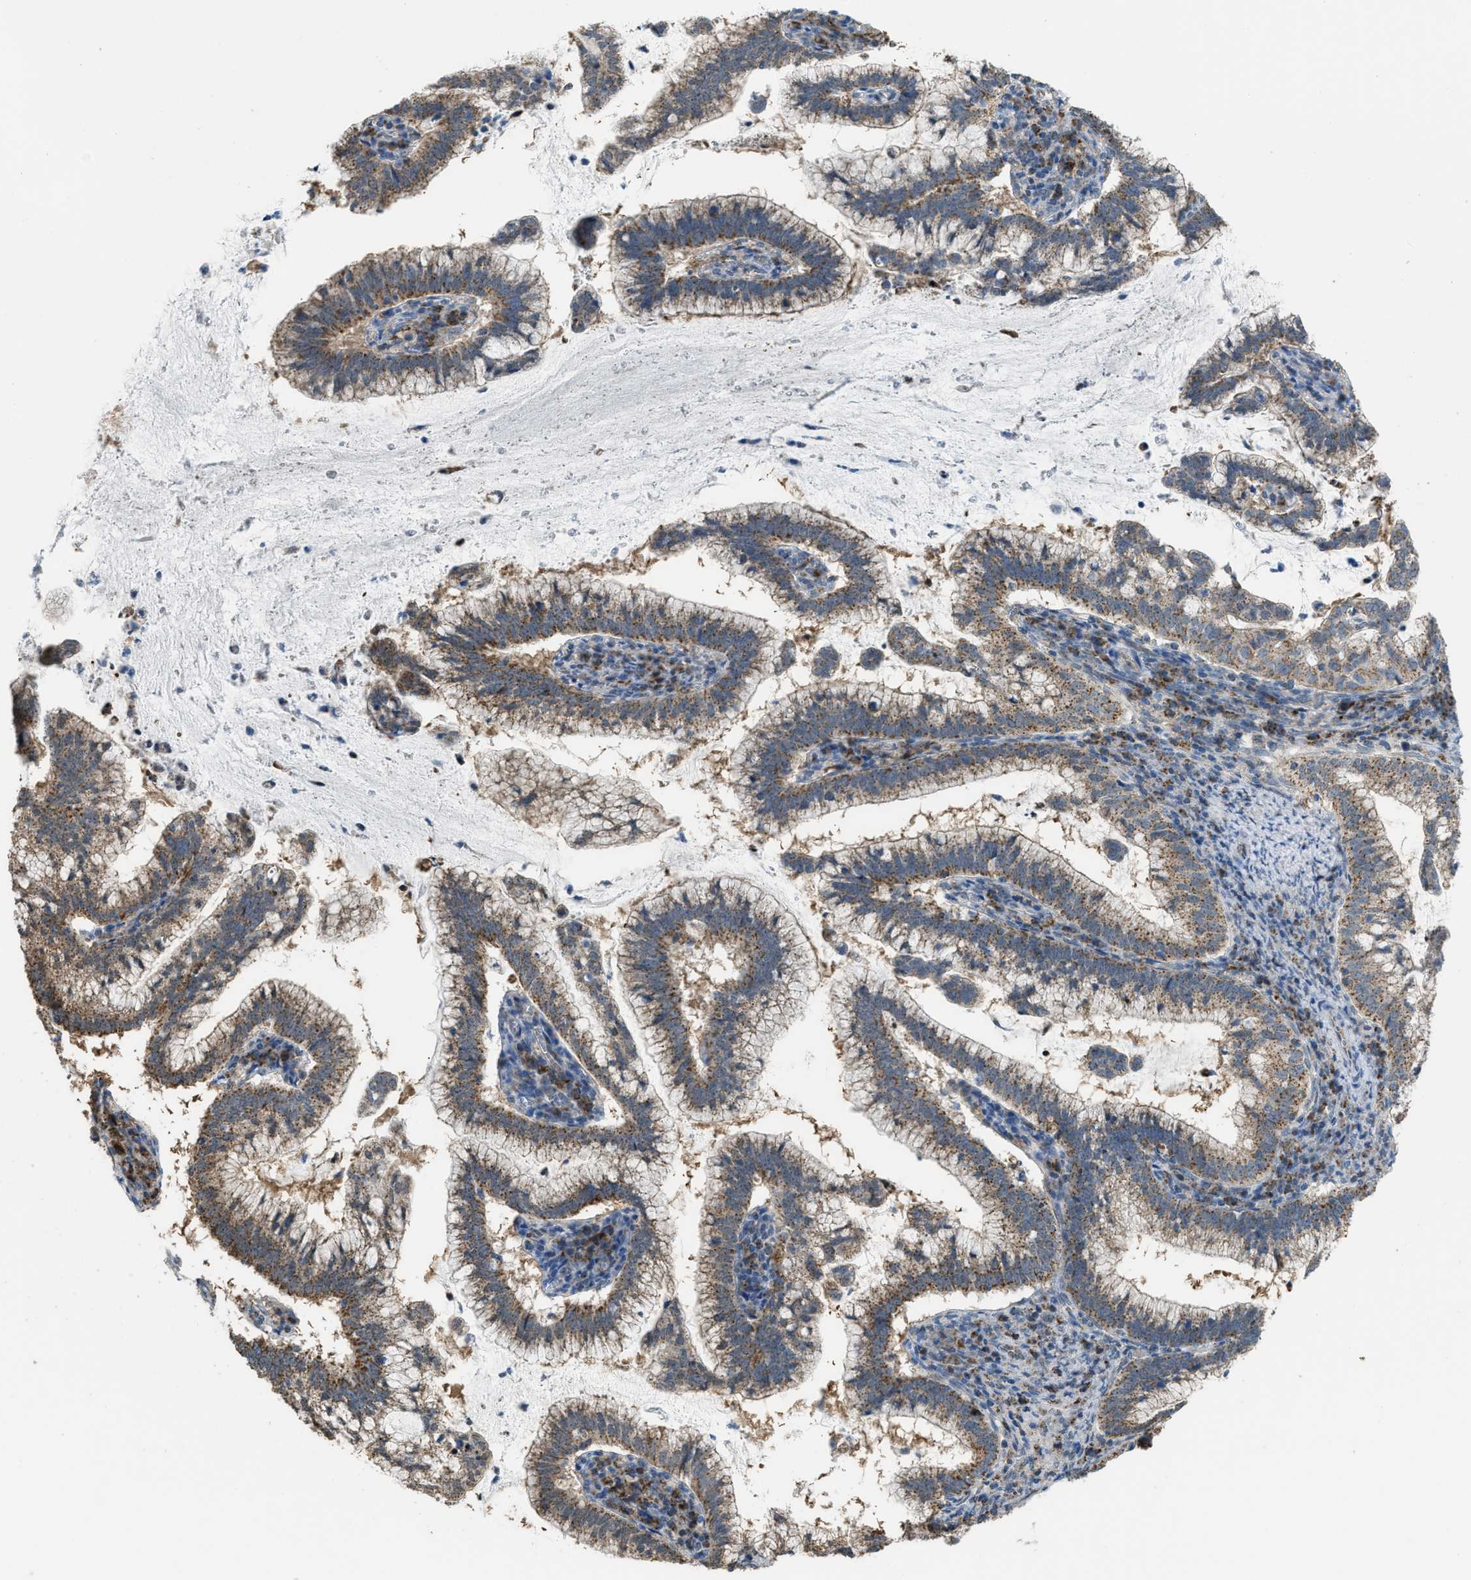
{"staining": {"intensity": "moderate", "quantity": ">75%", "location": "cytoplasmic/membranous"}, "tissue": "cervical cancer", "cell_type": "Tumor cells", "image_type": "cancer", "snomed": [{"axis": "morphology", "description": "Adenocarcinoma, NOS"}, {"axis": "topography", "description": "Cervix"}], "caption": "The micrograph demonstrates immunohistochemical staining of cervical cancer (adenocarcinoma). There is moderate cytoplasmic/membranous staining is identified in approximately >75% of tumor cells.", "gene": "ETFB", "patient": {"sex": "female", "age": 36}}